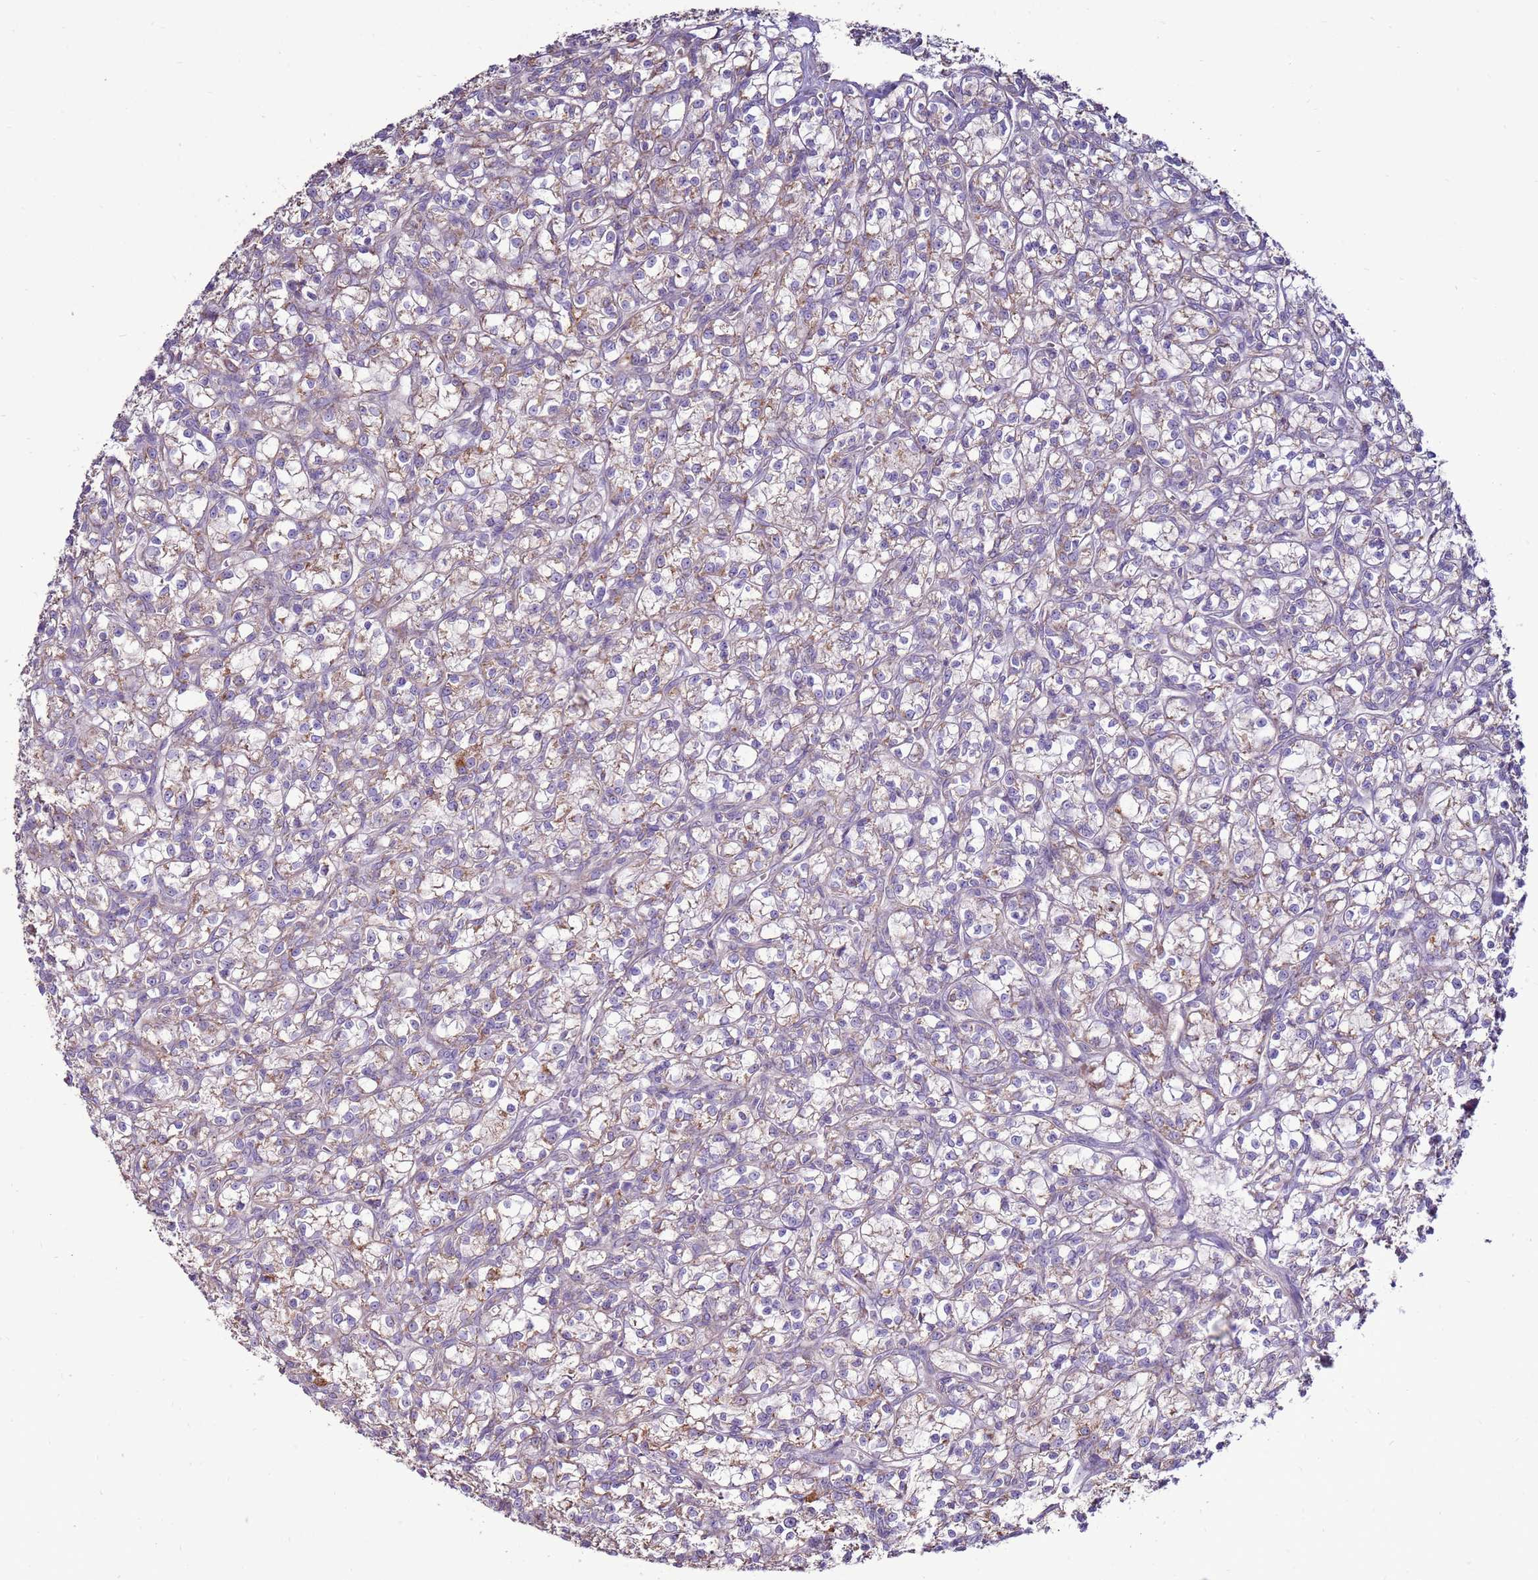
{"staining": {"intensity": "weak", "quantity": "<25%", "location": "cytoplasmic/membranous"}, "tissue": "renal cancer", "cell_type": "Tumor cells", "image_type": "cancer", "snomed": [{"axis": "morphology", "description": "Adenocarcinoma, NOS"}, {"axis": "topography", "description": "Kidney"}], "caption": "There is no significant staining in tumor cells of renal cancer (adenocarcinoma). Nuclei are stained in blue.", "gene": "TRAPPC4", "patient": {"sex": "female", "age": 59}}